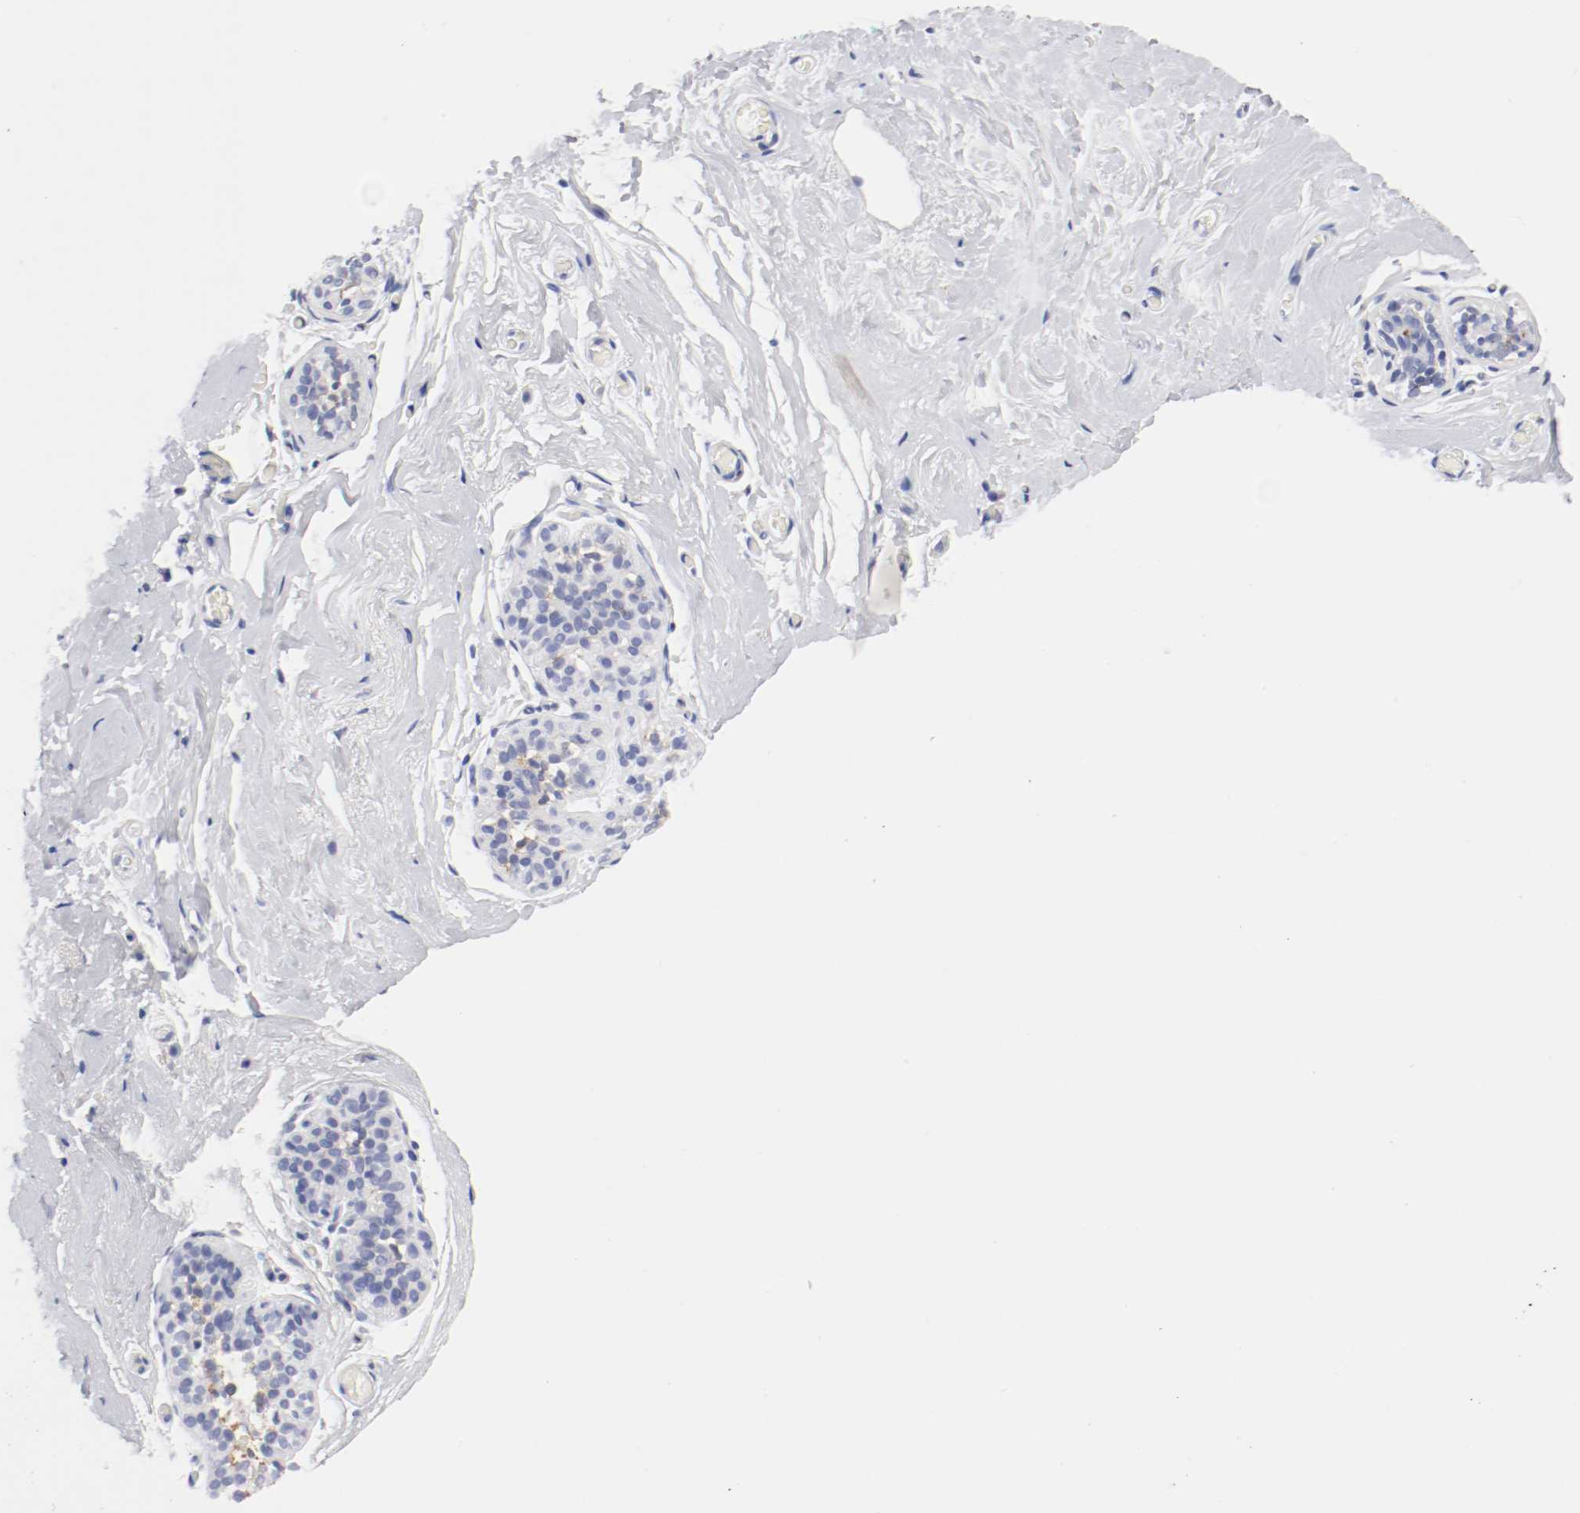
{"staining": {"intensity": "negative", "quantity": "none", "location": "none"}, "tissue": "breast", "cell_type": "Adipocytes", "image_type": "normal", "snomed": [{"axis": "morphology", "description": "Normal tissue, NOS"}, {"axis": "topography", "description": "Breast"}], "caption": "IHC of benign human breast exhibits no expression in adipocytes.", "gene": "ITGAX", "patient": {"sex": "female", "age": 75}}